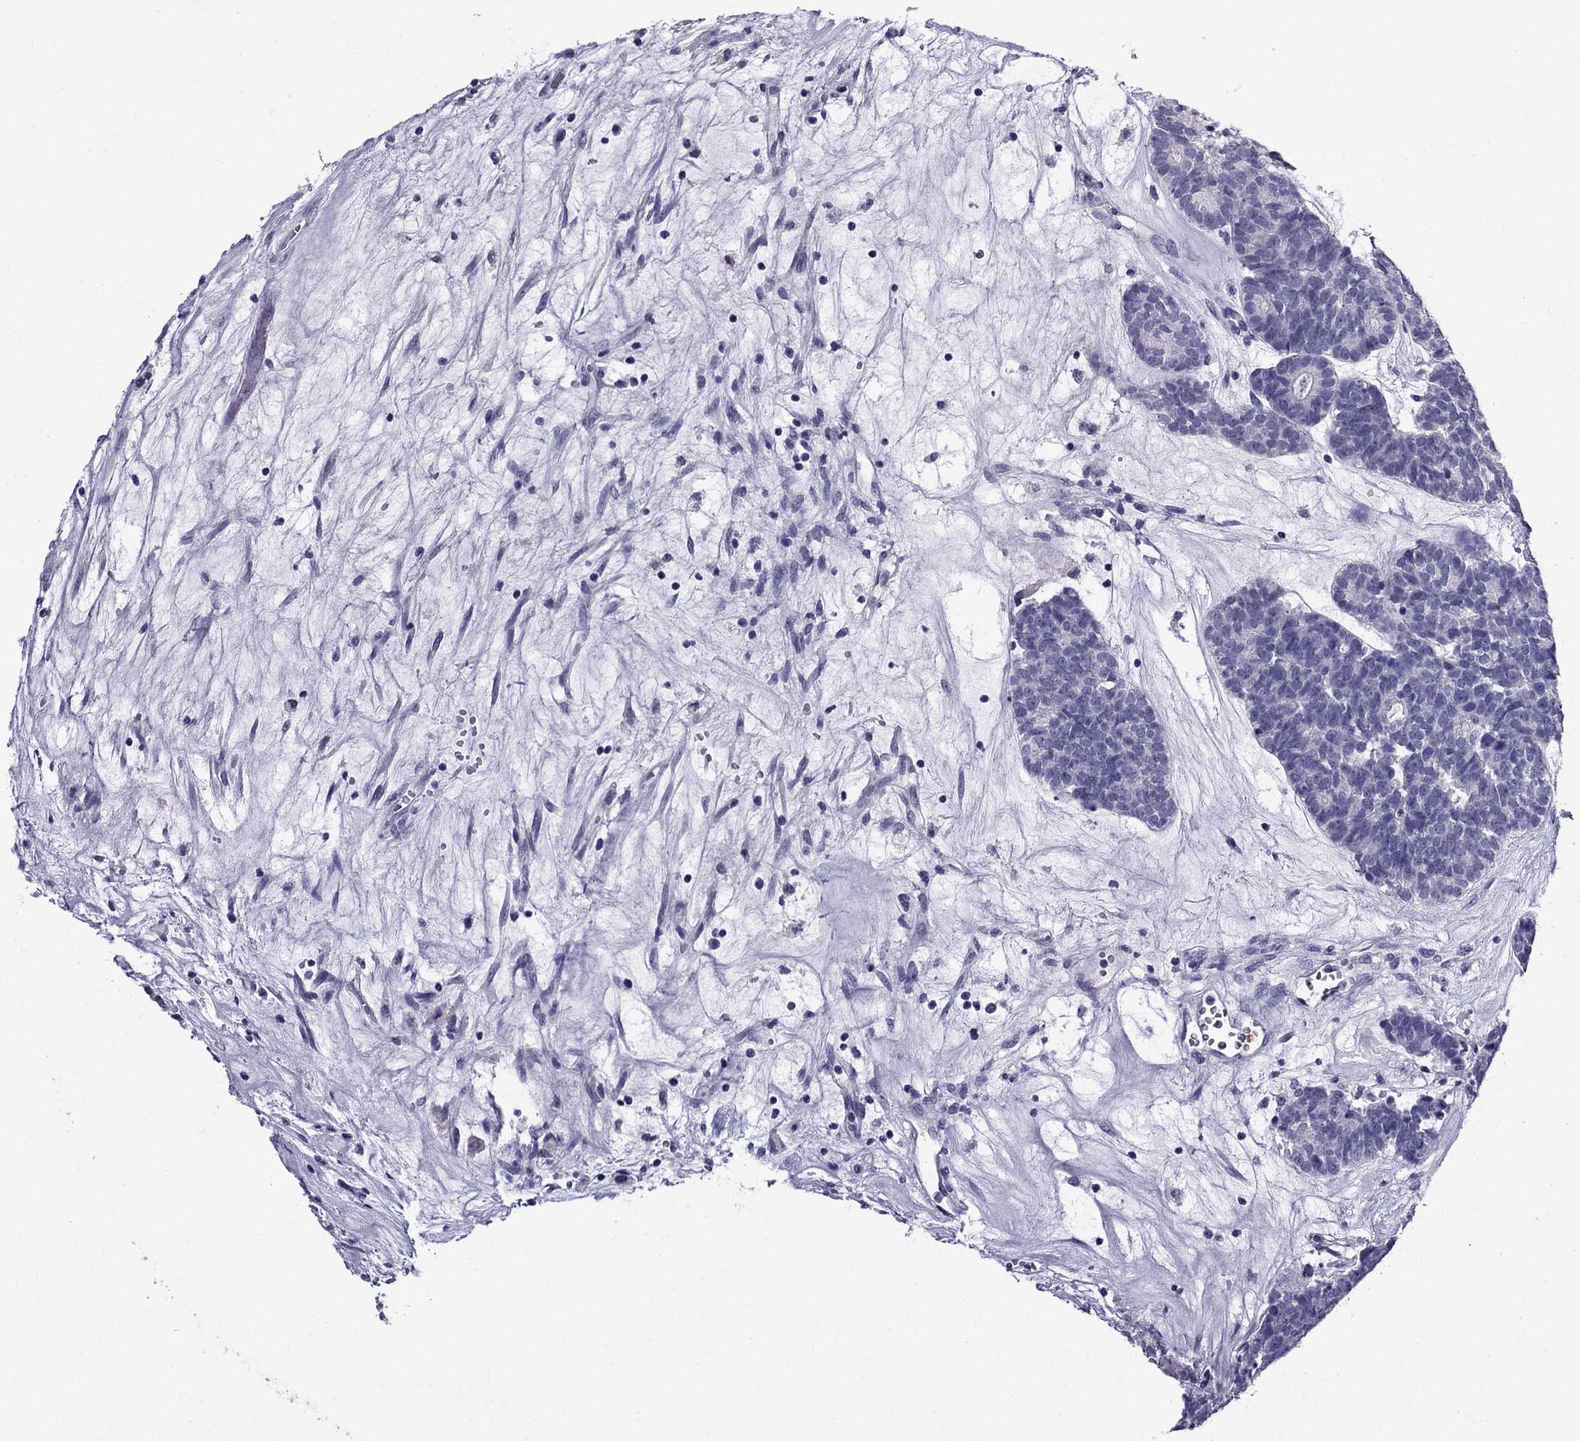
{"staining": {"intensity": "negative", "quantity": "none", "location": "none"}, "tissue": "head and neck cancer", "cell_type": "Tumor cells", "image_type": "cancer", "snomed": [{"axis": "morphology", "description": "Adenocarcinoma, NOS"}, {"axis": "topography", "description": "Head-Neck"}], "caption": "Immunohistochemistry (IHC) histopathology image of neoplastic tissue: head and neck adenocarcinoma stained with DAB reveals no significant protein staining in tumor cells.", "gene": "OLFM4", "patient": {"sex": "female", "age": 81}}